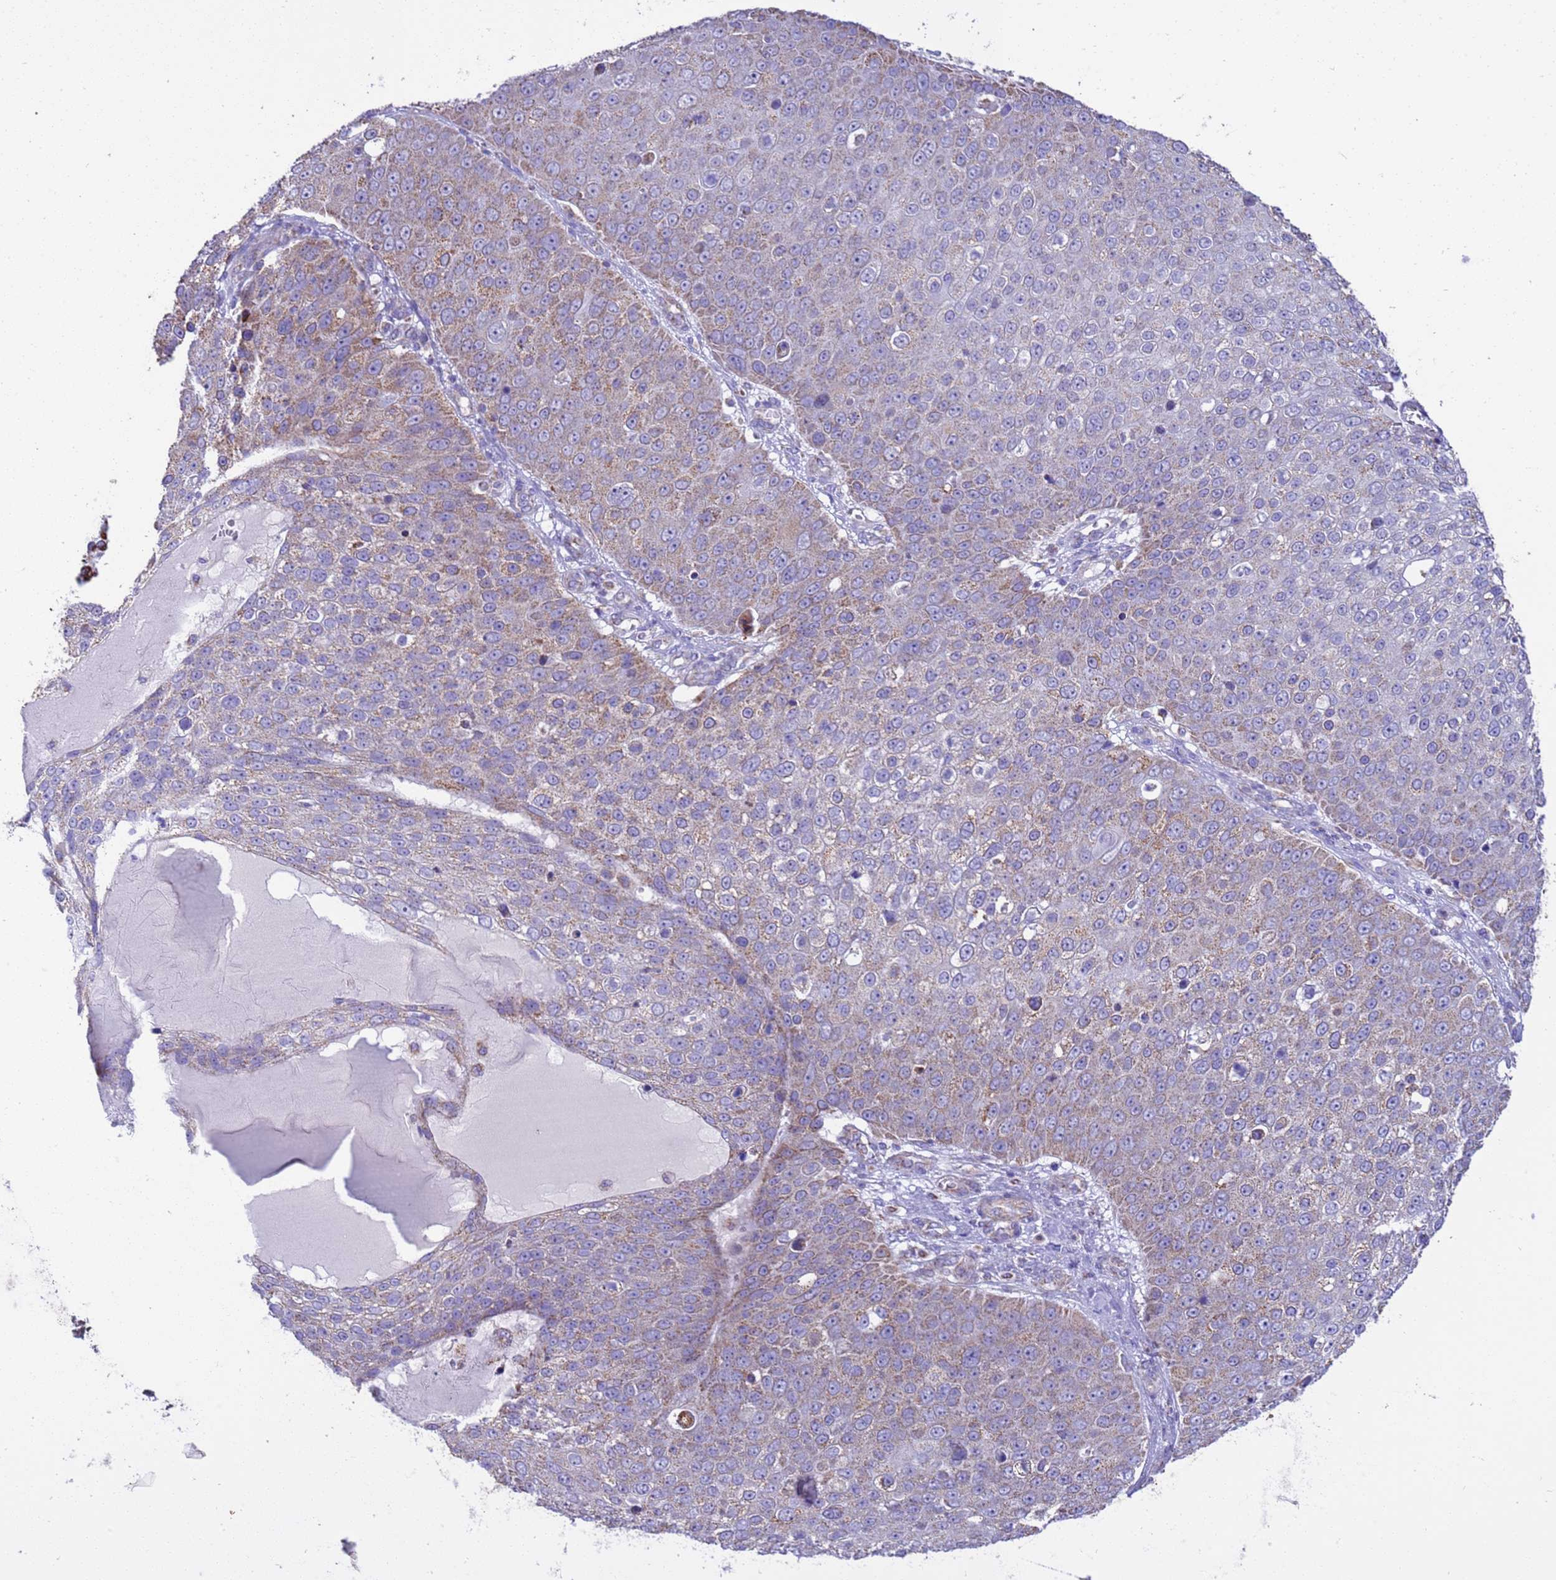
{"staining": {"intensity": "weak", "quantity": "25%-75%", "location": "cytoplasmic/membranous"}, "tissue": "skin cancer", "cell_type": "Tumor cells", "image_type": "cancer", "snomed": [{"axis": "morphology", "description": "Squamous cell carcinoma, NOS"}, {"axis": "topography", "description": "Skin"}], "caption": "Skin cancer (squamous cell carcinoma) stained with immunohistochemistry reveals weak cytoplasmic/membranous expression in about 25%-75% of tumor cells. (Stains: DAB in brown, nuclei in blue, Microscopy: brightfield microscopy at high magnification).", "gene": "RNF165", "patient": {"sex": "male", "age": 71}}